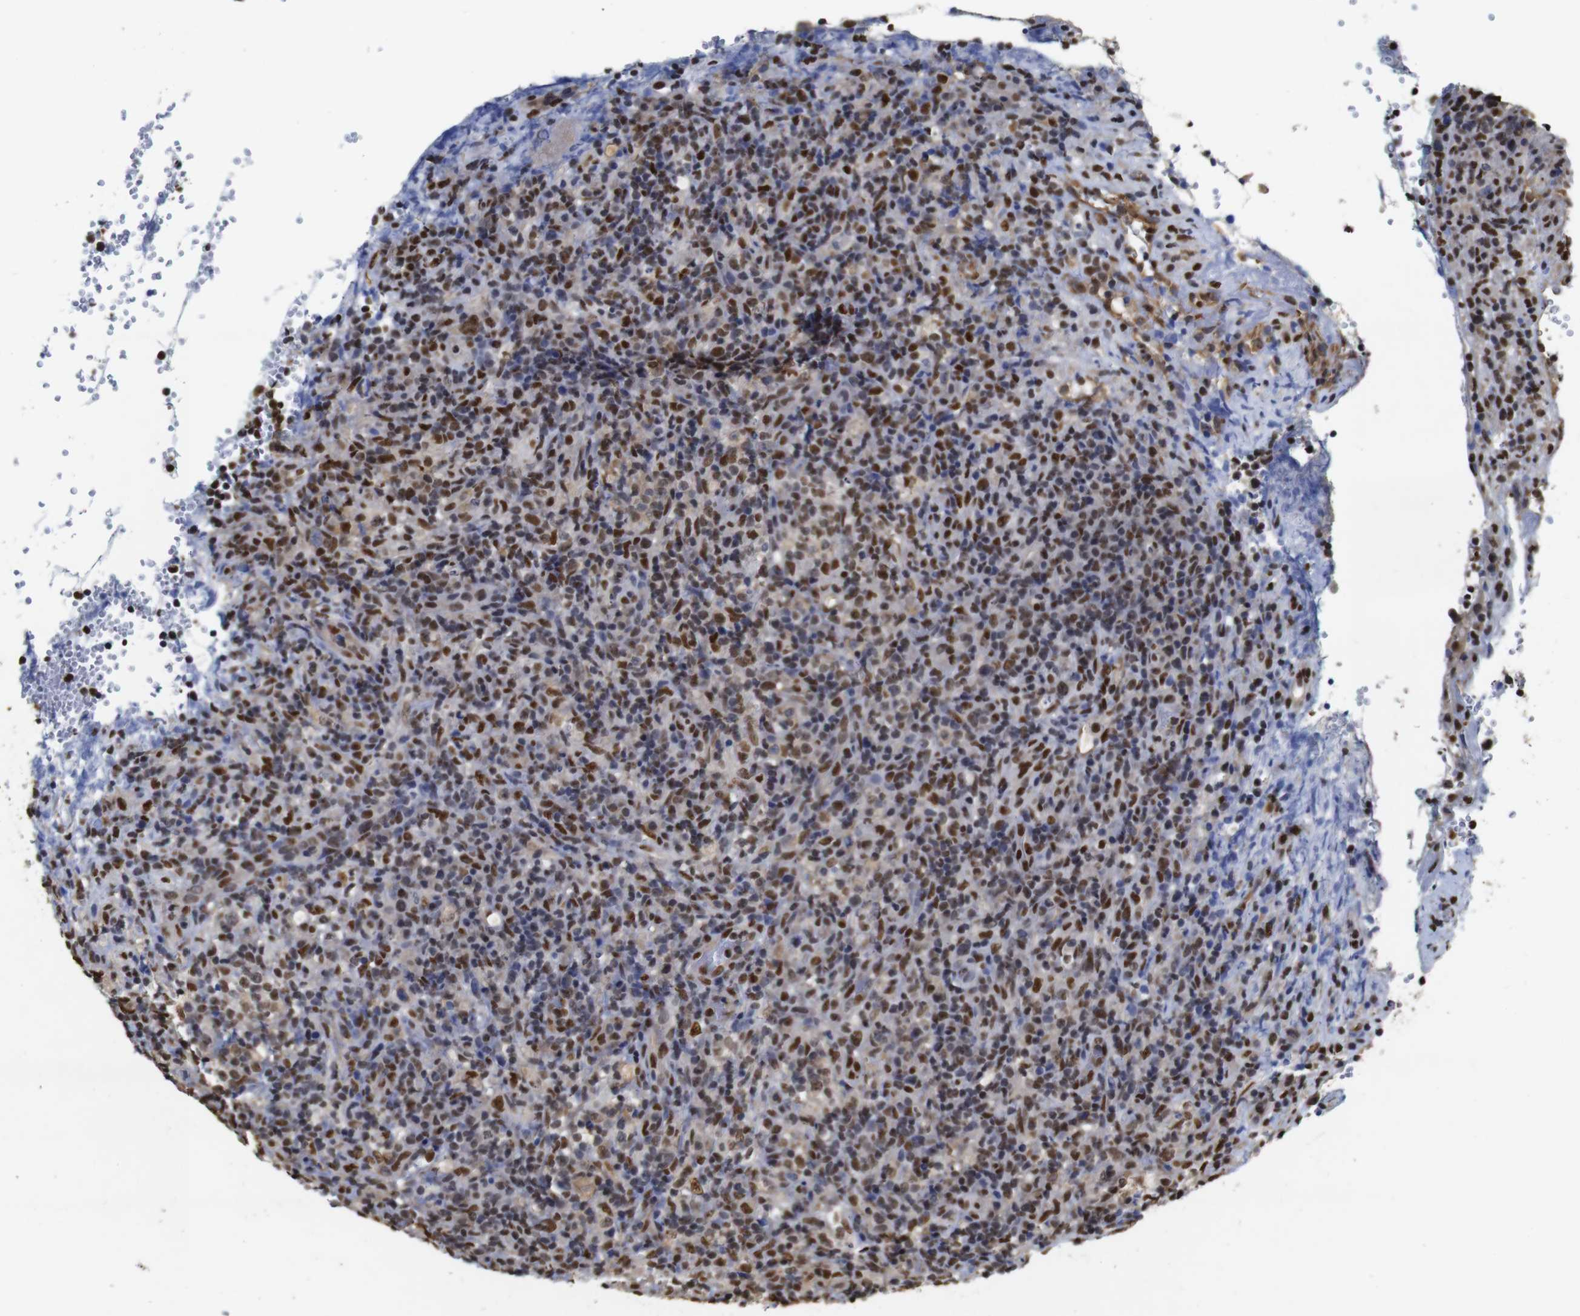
{"staining": {"intensity": "strong", "quantity": ">75%", "location": "cytoplasmic/membranous,nuclear"}, "tissue": "lymphoma", "cell_type": "Tumor cells", "image_type": "cancer", "snomed": [{"axis": "morphology", "description": "Malignant lymphoma, non-Hodgkin's type, High grade"}, {"axis": "topography", "description": "Lymph node"}], "caption": "Protein analysis of lymphoma tissue displays strong cytoplasmic/membranous and nuclear positivity in approximately >75% of tumor cells.", "gene": "SUMO3", "patient": {"sex": "female", "age": 76}}